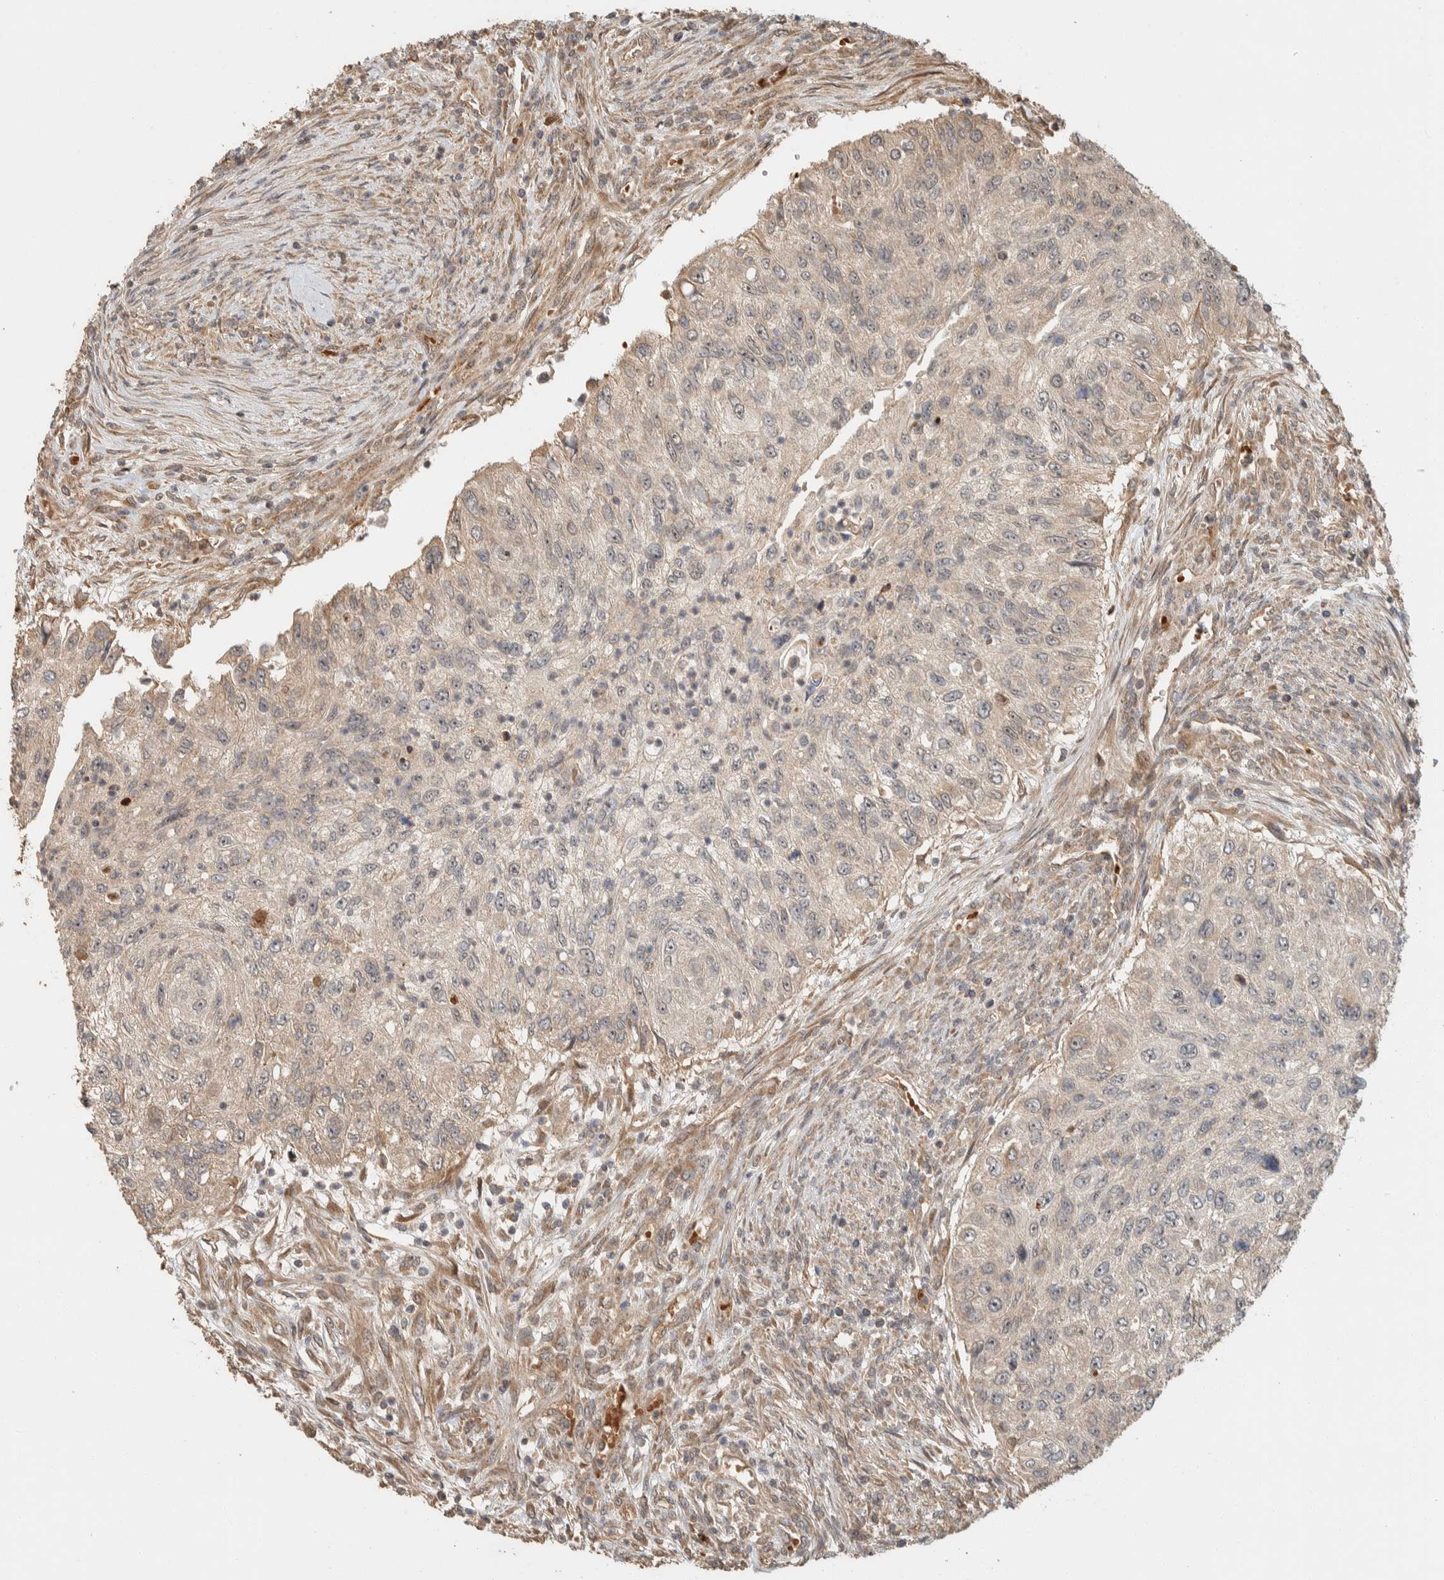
{"staining": {"intensity": "weak", "quantity": "<25%", "location": "cytoplasmic/membranous"}, "tissue": "urothelial cancer", "cell_type": "Tumor cells", "image_type": "cancer", "snomed": [{"axis": "morphology", "description": "Urothelial carcinoma, High grade"}, {"axis": "topography", "description": "Urinary bladder"}], "caption": "This is an immunohistochemistry (IHC) image of high-grade urothelial carcinoma. There is no staining in tumor cells.", "gene": "ZBTB2", "patient": {"sex": "female", "age": 60}}